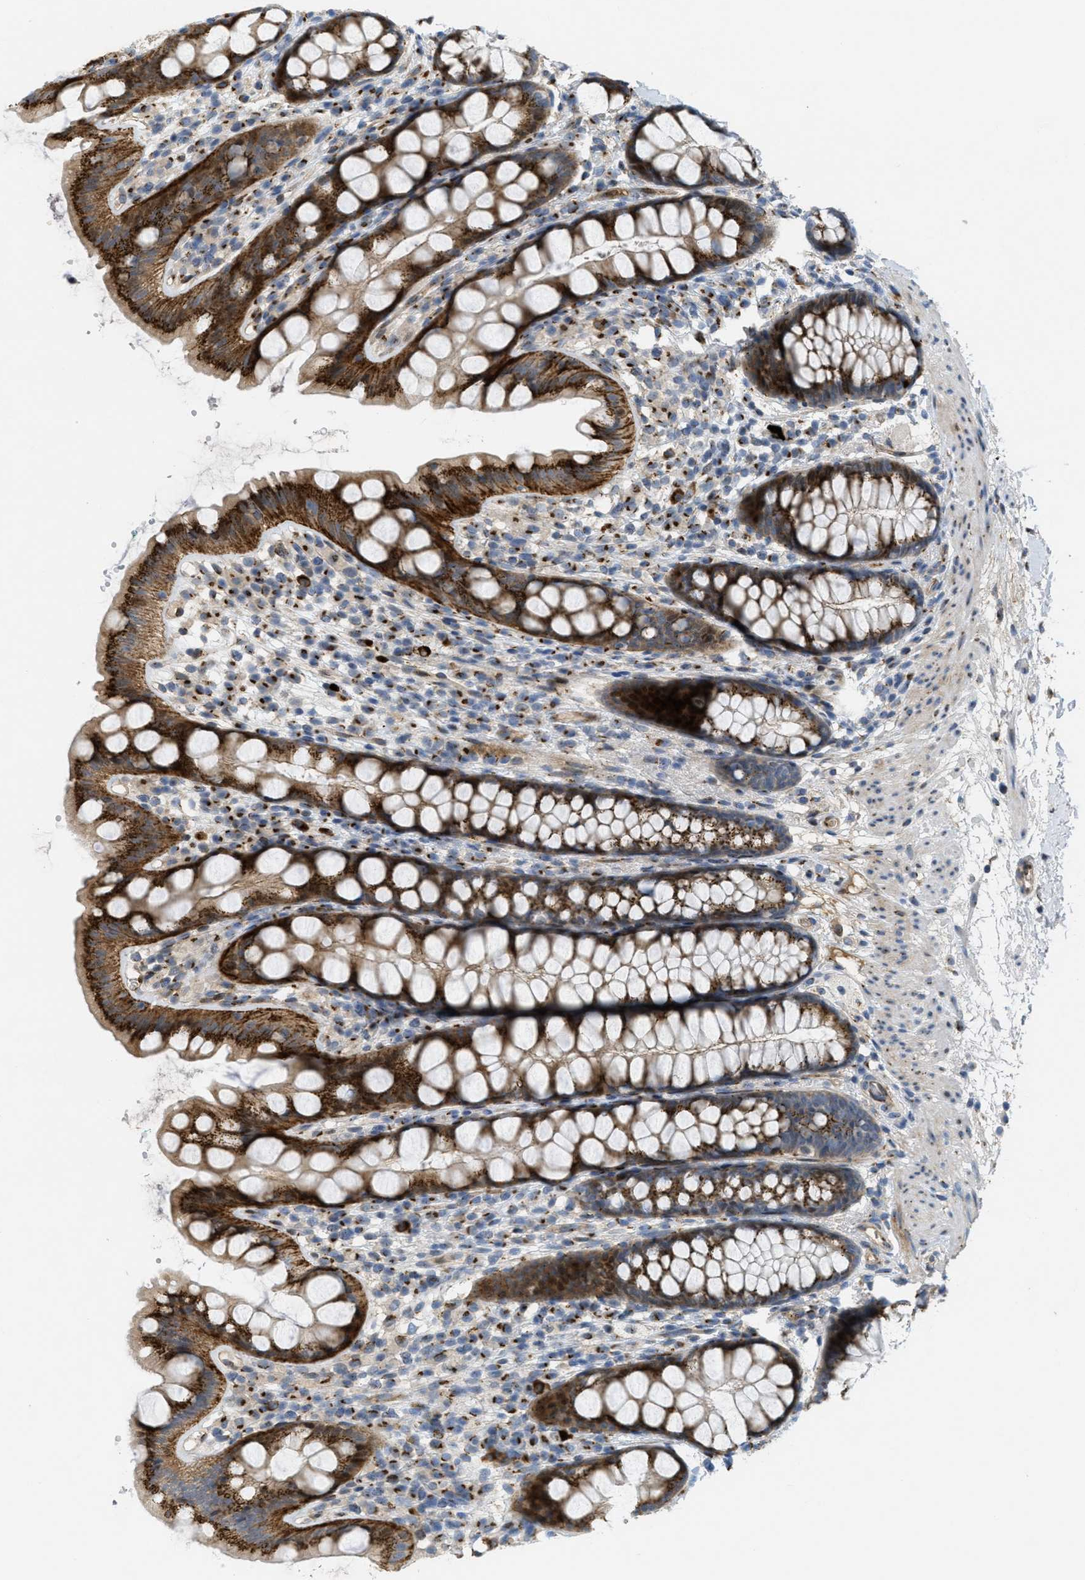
{"staining": {"intensity": "strong", "quantity": ">75%", "location": "cytoplasmic/membranous"}, "tissue": "rectum", "cell_type": "Glandular cells", "image_type": "normal", "snomed": [{"axis": "morphology", "description": "Normal tissue, NOS"}, {"axis": "topography", "description": "Rectum"}], "caption": "A brown stain highlights strong cytoplasmic/membranous staining of a protein in glandular cells of unremarkable rectum.", "gene": "ZFPL1", "patient": {"sex": "female", "age": 65}}